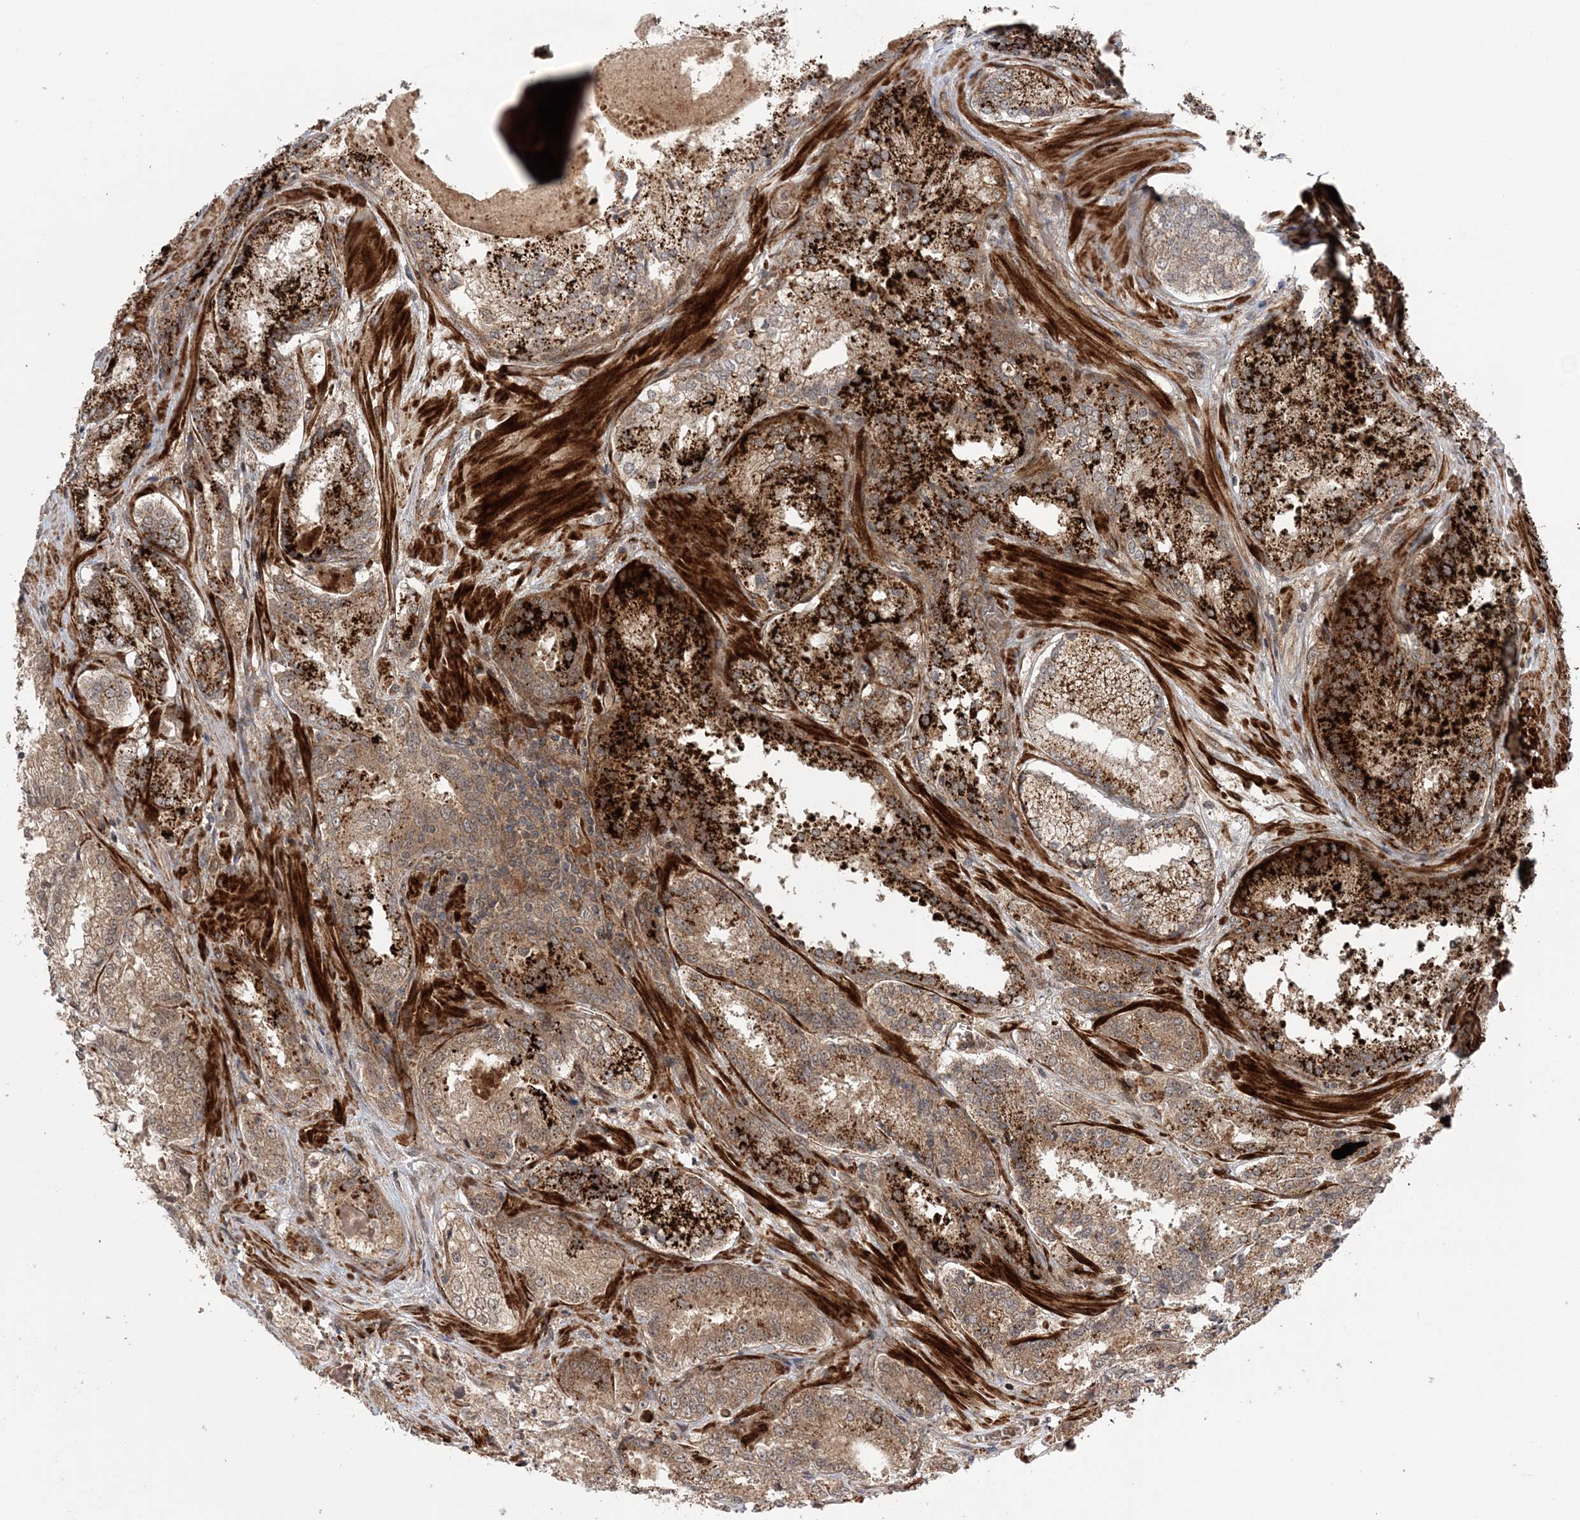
{"staining": {"intensity": "strong", "quantity": ">75%", "location": "cytoplasmic/membranous"}, "tissue": "prostate cancer", "cell_type": "Tumor cells", "image_type": "cancer", "snomed": [{"axis": "morphology", "description": "Adenocarcinoma, Low grade"}, {"axis": "topography", "description": "Prostate"}], "caption": "The image displays staining of prostate cancer (adenocarcinoma (low-grade)), revealing strong cytoplasmic/membranous protein staining (brown color) within tumor cells.", "gene": "UBTD2", "patient": {"sex": "male", "age": 74}}